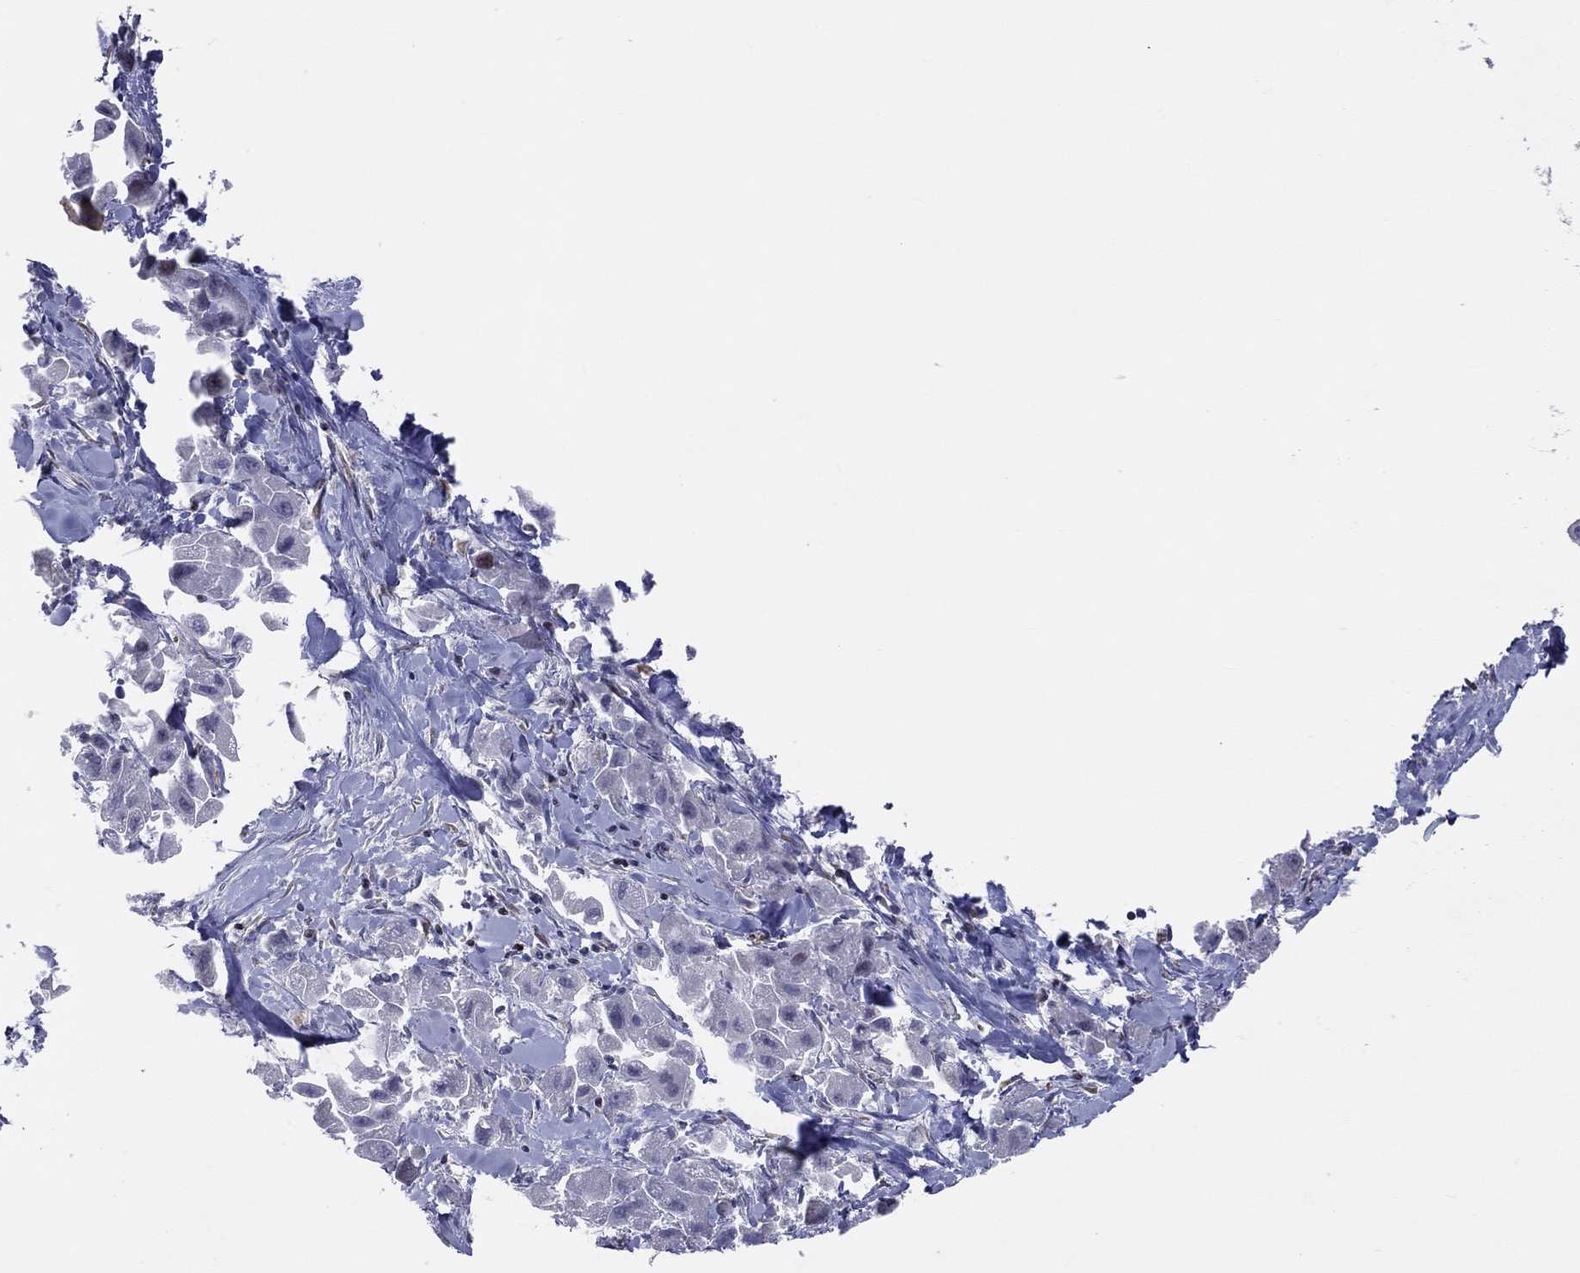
{"staining": {"intensity": "negative", "quantity": "none", "location": "none"}, "tissue": "liver cancer", "cell_type": "Tumor cells", "image_type": "cancer", "snomed": [{"axis": "morphology", "description": "Carcinoma, Hepatocellular, NOS"}, {"axis": "topography", "description": "Liver"}], "caption": "High power microscopy photomicrograph of an immunohistochemistry image of liver cancer (hepatocellular carcinoma), revealing no significant staining in tumor cells.", "gene": "DBF4B", "patient": {"sex": "male", "age": 24}}